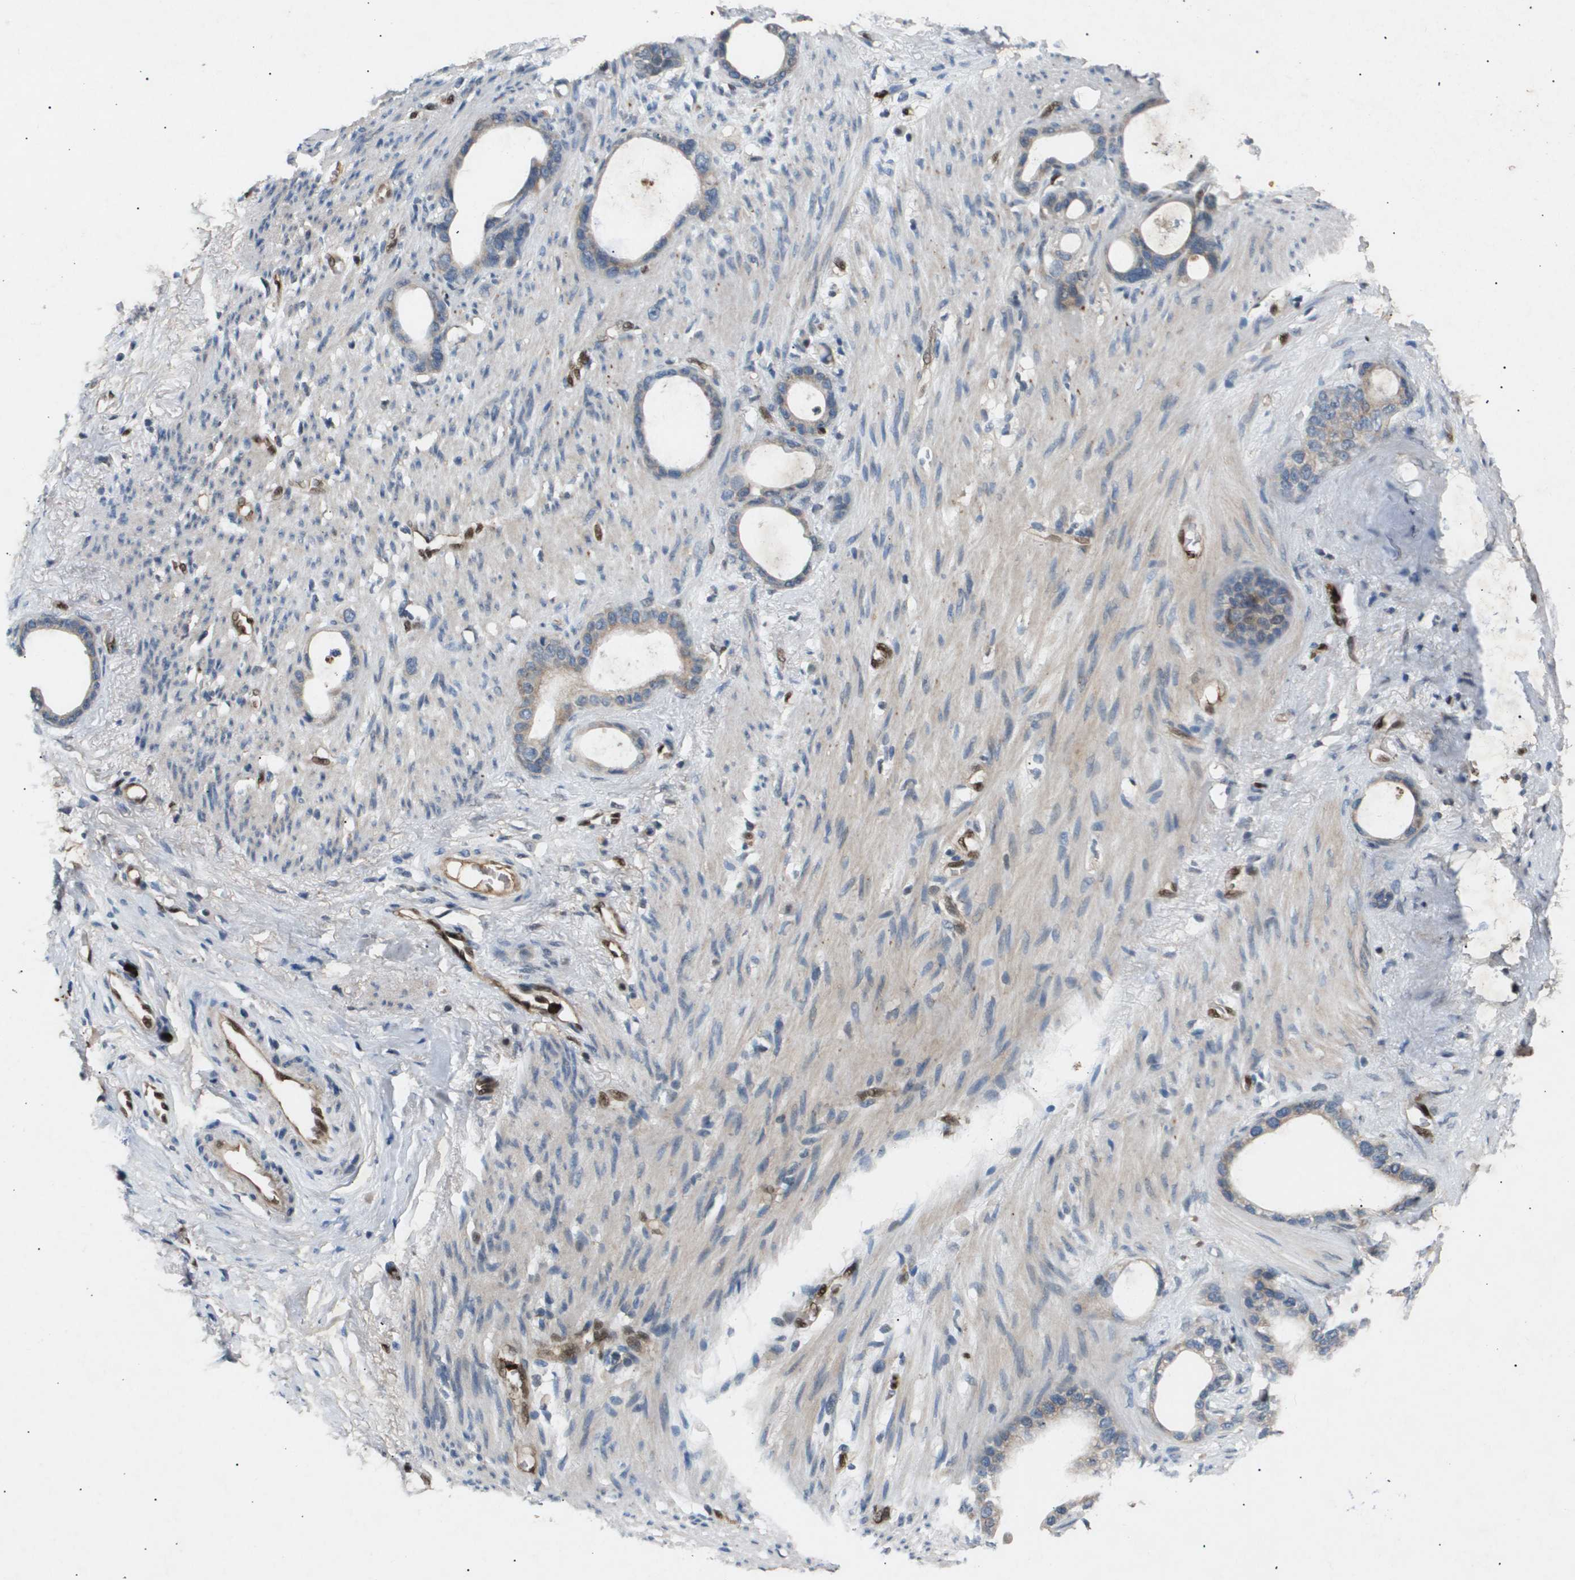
{"staining": {"intensity": "weak", "quantity": "<25%", "location": "cytoplasmic/membranous"}, "tissue": "stomach cancer", "cell_type": "Tumor cells", "image_type": "cancer", "snomed": [{"axis": "morphology", "description": "Adenocarcinoma, NOS"}, {"axis": "topography", "description": "Stomach"}], "caption": "The IHC image has no significant positivity in tumor cells of stomach cancer tissue.", "gene": "ERG", "patient": {"sex": "female", "age": 75}}